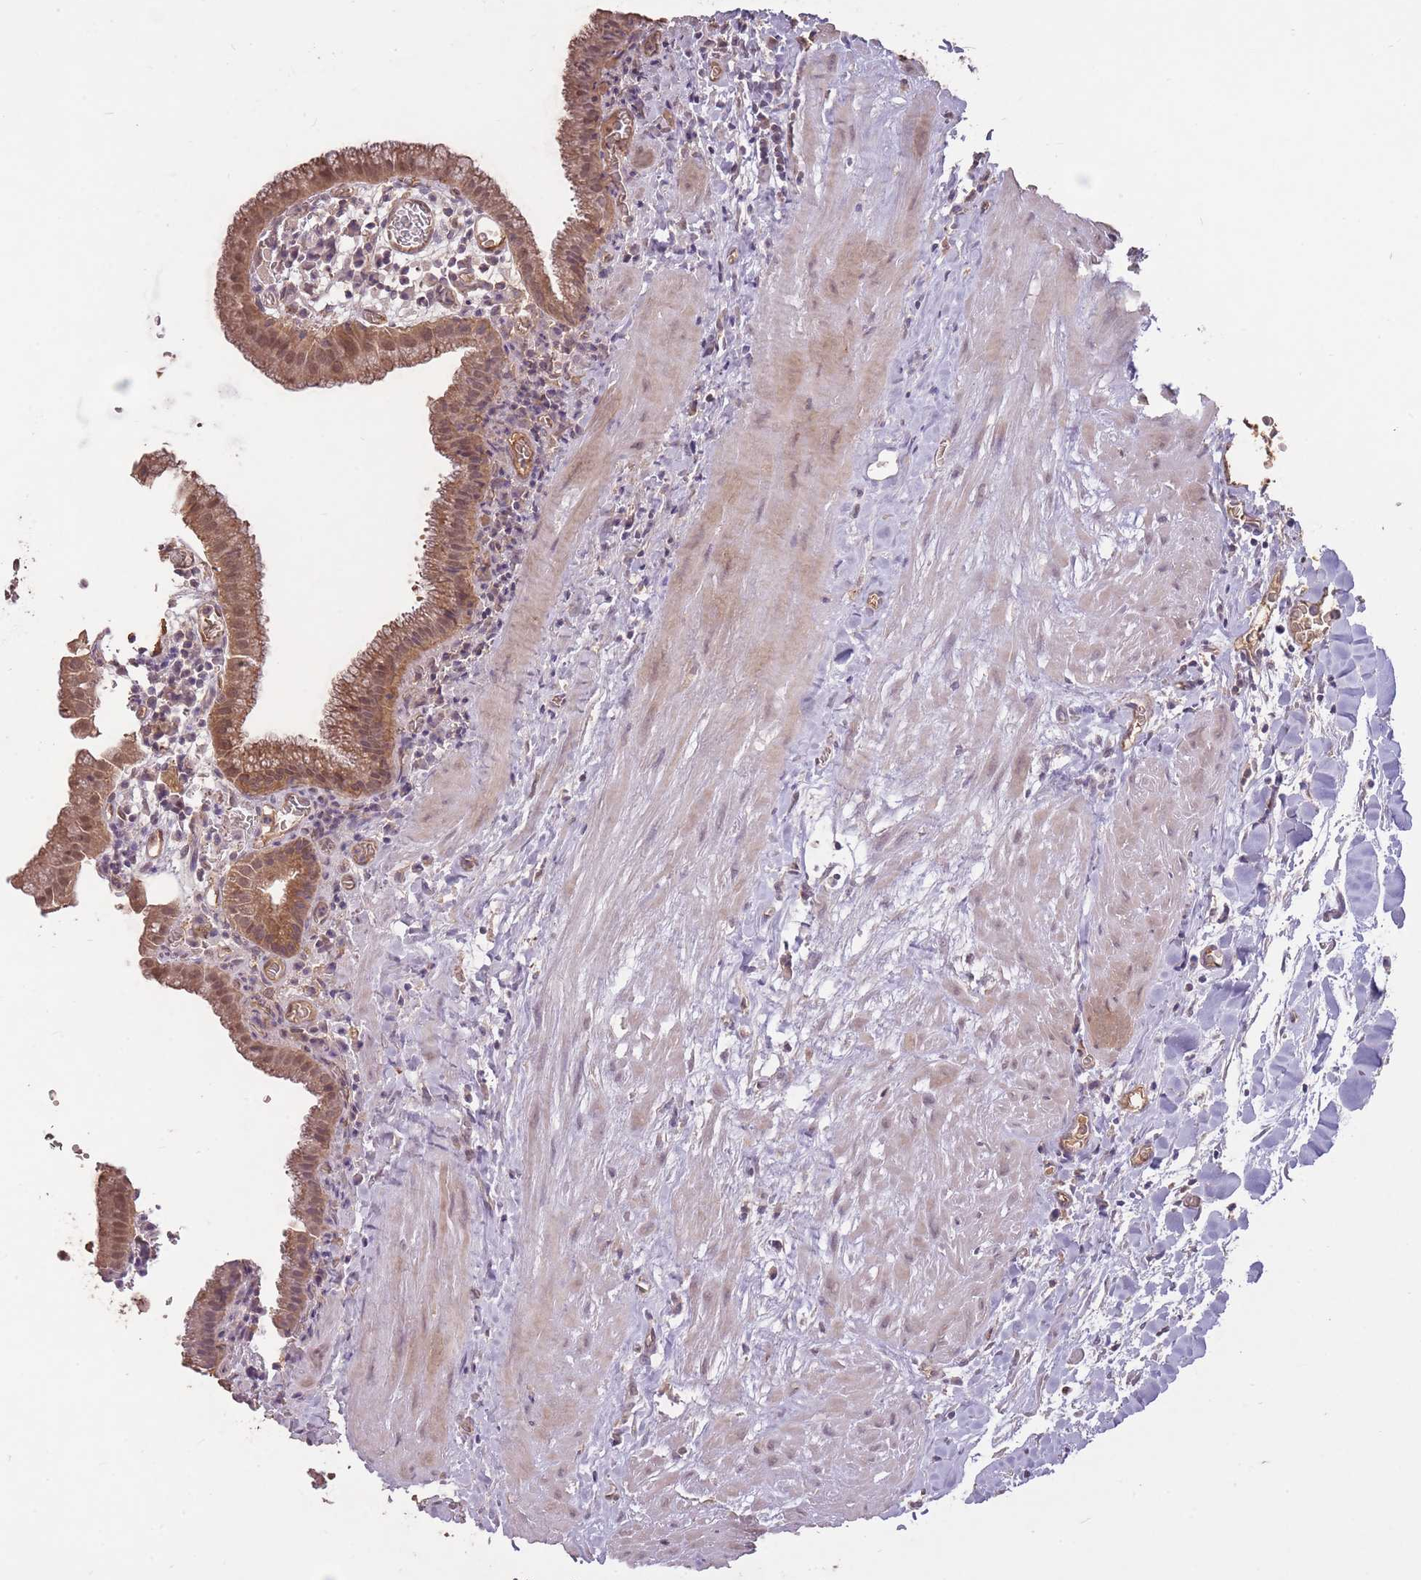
{"staining": {"intensity": "moderate", "quantity": ">75%", "location": "cytoplasmic/membranous,nuclear"}, "tissue": "gallbladder", "cell_type": "Glandular cells", "image_type": "normal", "snomed": [{"axis": "morphology", "description": "Normal tissue, NOS"}, {"axis": "topography", "description": "Gallbladder"}], "caption": "Immunohistochemistry (DAB (3,3'-diaminobenzidine)) staining of benign human gallbladder demonstrates moderate cytoplasmic/membranous,nuclear protein staining in approximately >75% of glandular cells.", "gene": "LRATD2", "patient": {"sex": "male", "age": 78}}